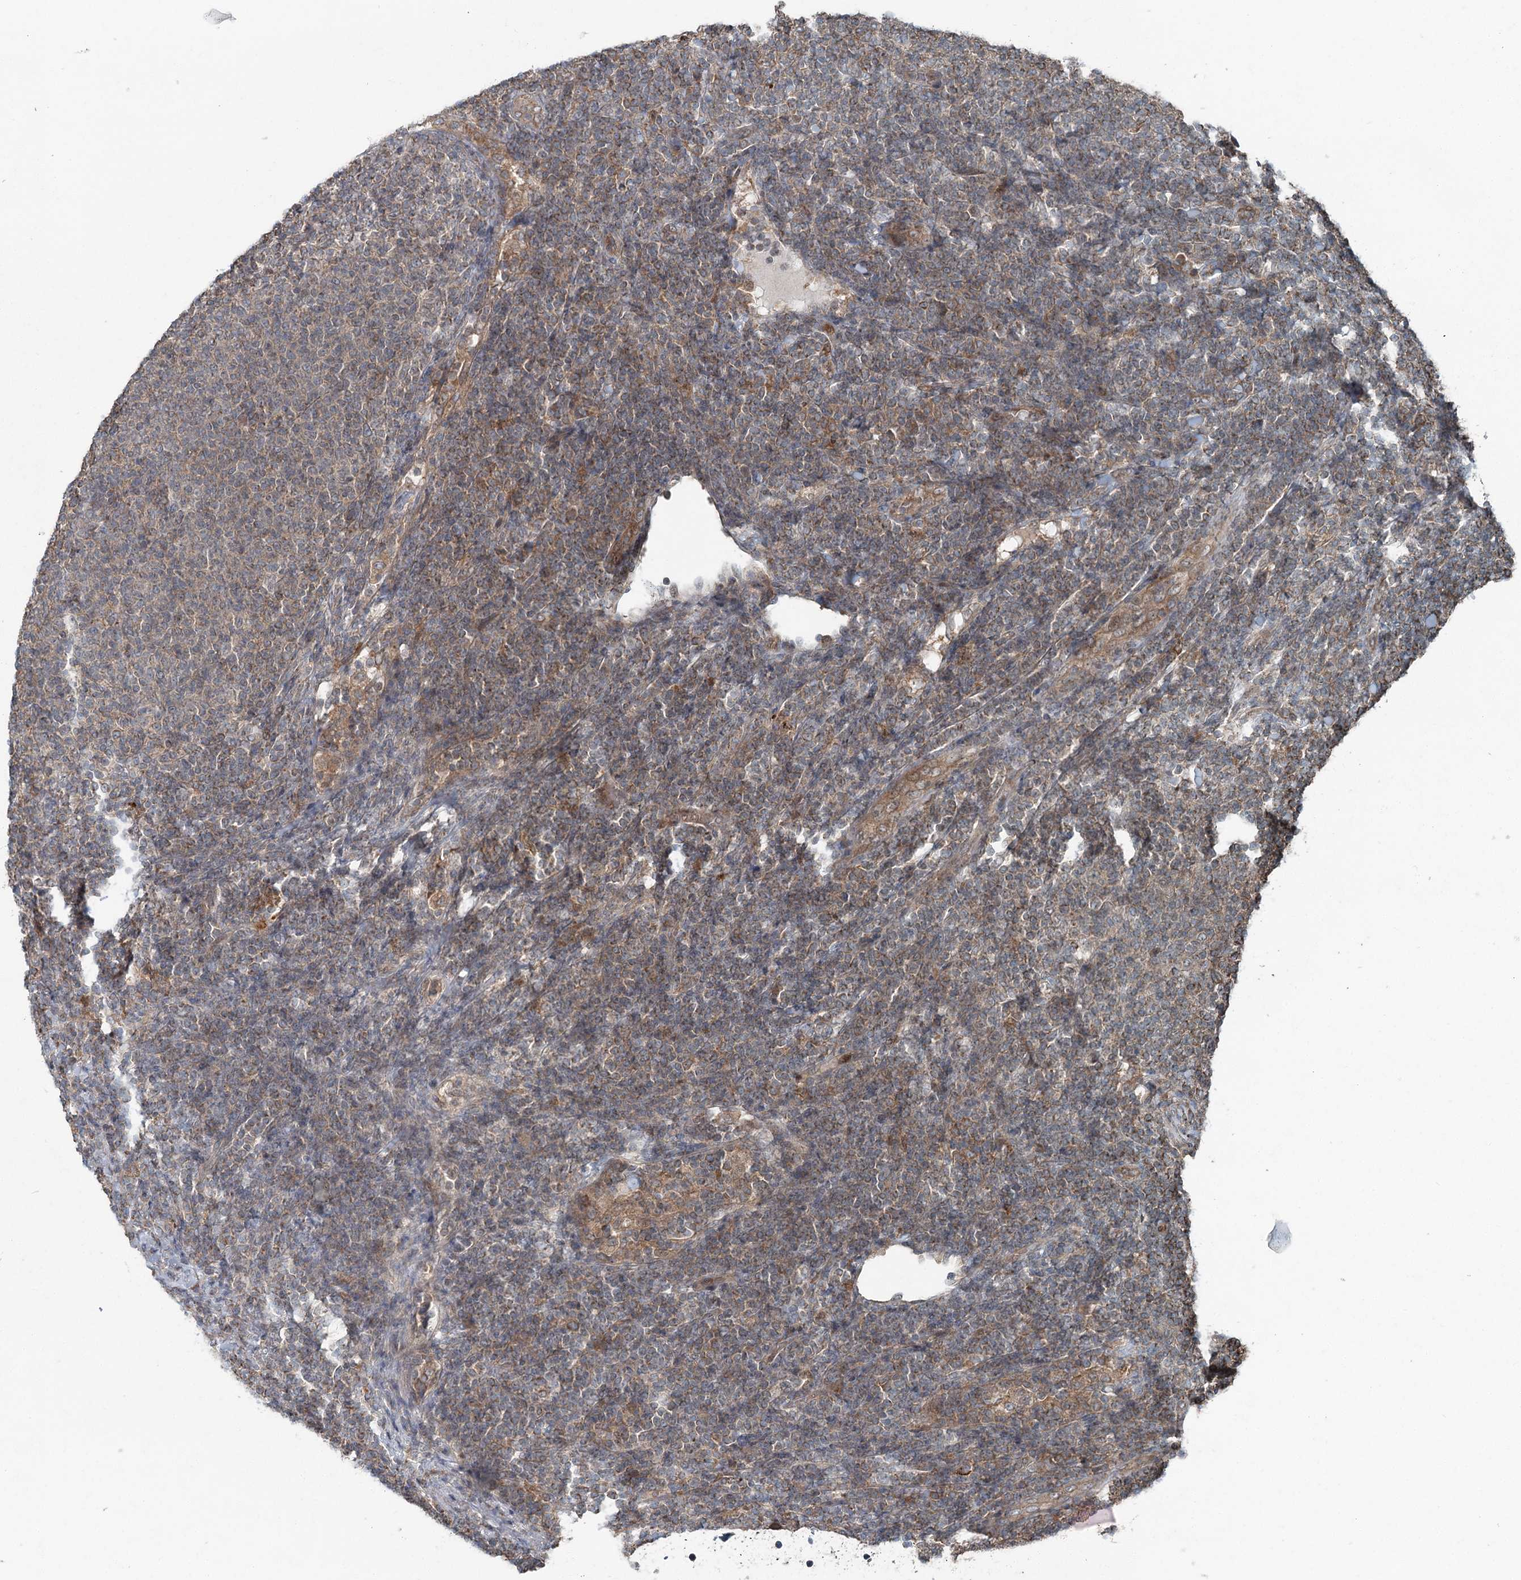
{"staining": {"intensity": "weak", "quantity": "25%-75%", "location": "cytoplasmic/membranous"}, "tissue": "lymphoma", "cell_type": "Tumor cells", "image_type": "cancer", "snomed": [{"axis": "morphology", "description": "Malignant lymphoma, non-Hodgkin's type, Low grade"}, {"axis": "topography", "description": "Lymph node"}], "caption": "DAB immunohistochemical staining of human low-grade malignant lymphoma, non-Hodgkin's type reveals weak cytoplasmic/membranous protein positivity in approximately 25%-75% of tumor cells. The staining was performed using DAB (3,3'-diaminobenzidine), with brown indicating positive protein expression. Nuclei are stained blue with hematoxylin.", "gene": "SKIC3", "patient": {"sex": "male", "age": 66}}